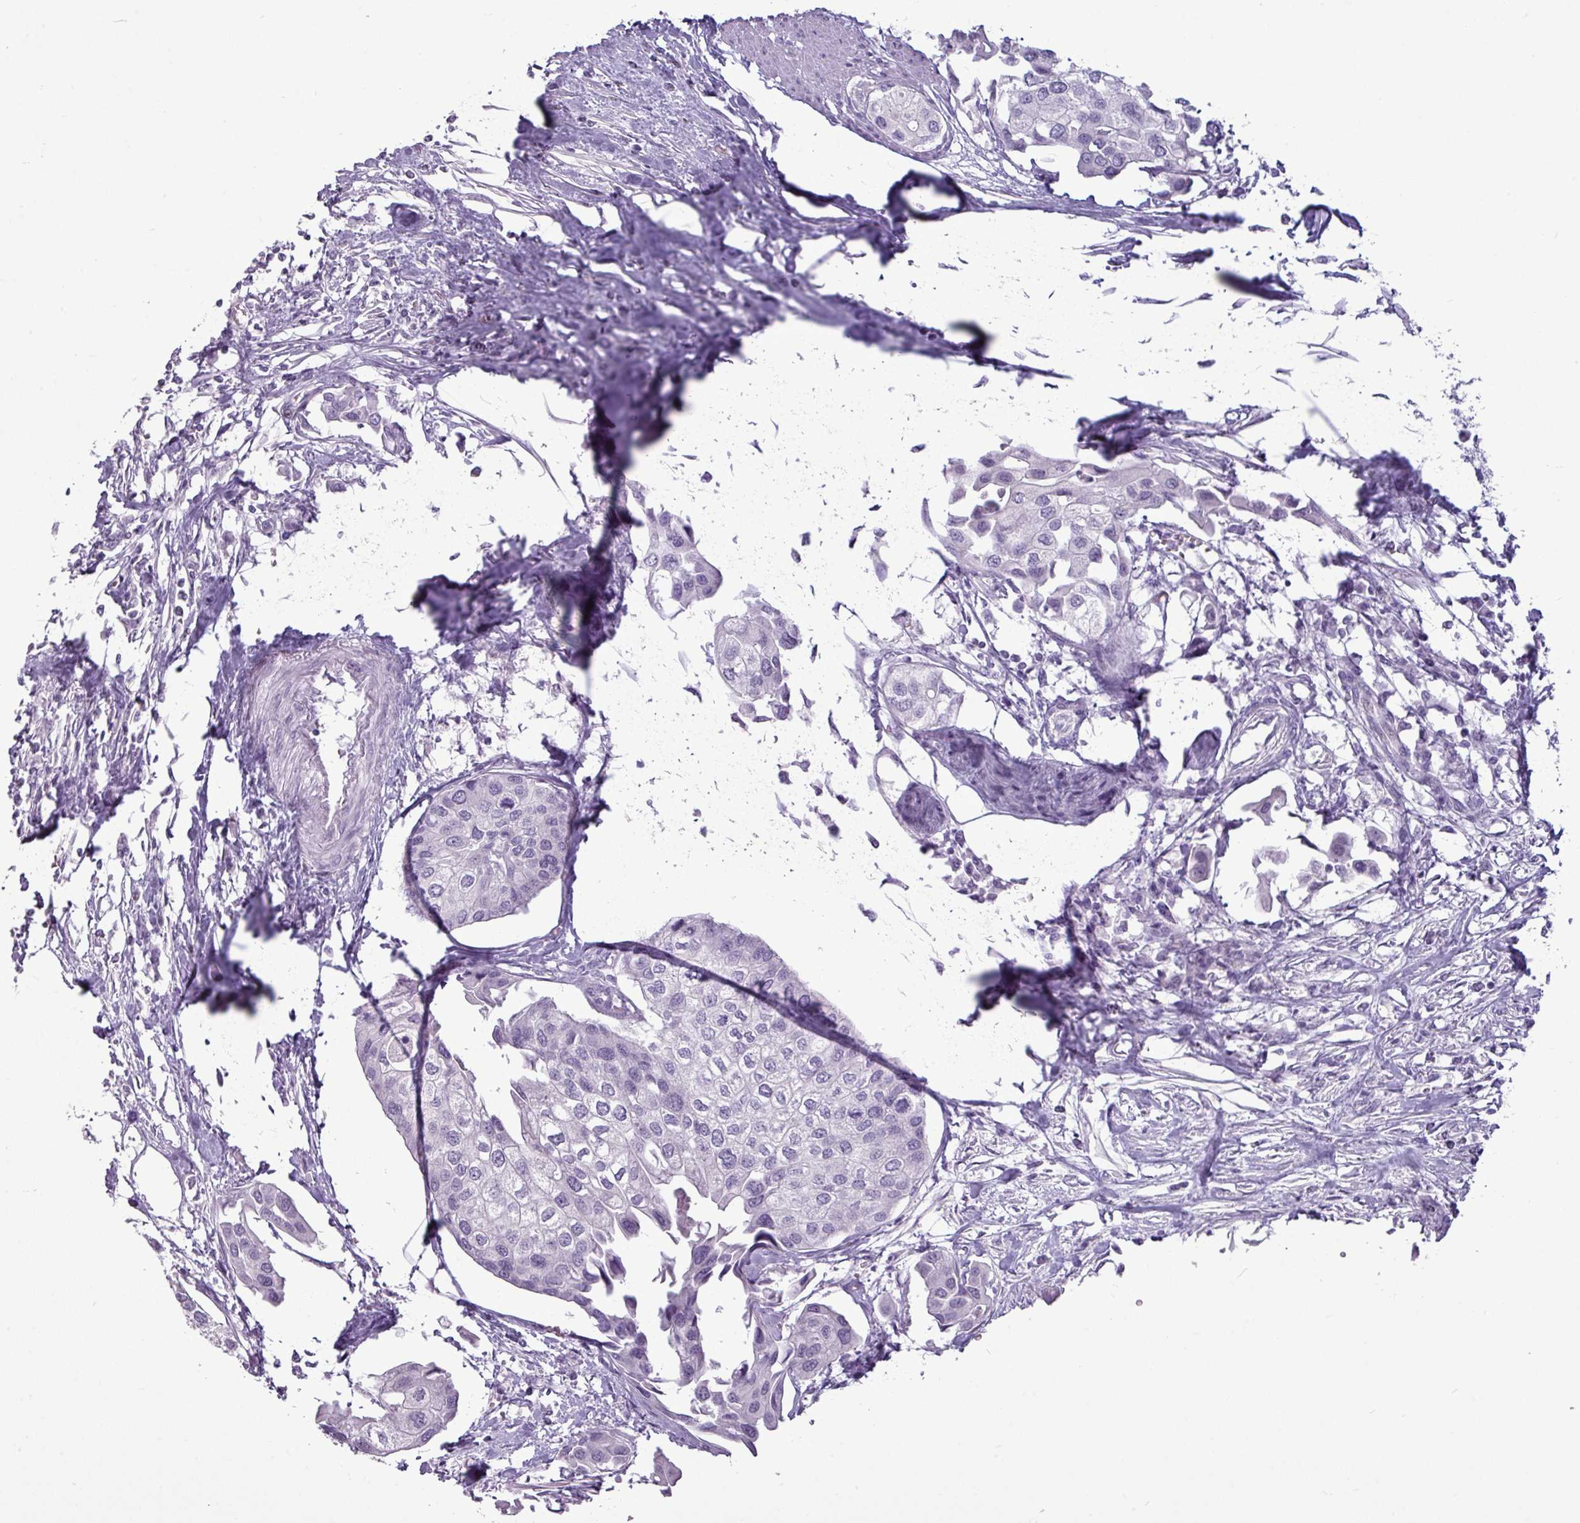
{"staining": {"intensity": "negative", "quantity": "none", "location": "none"}, "tissue": "urothelial cancer", "cell_type": "Tumor cells", "image_type": "cancer", "snomed": [{"axis": "morphology", "description": "Urothelial carcinoma, High grade"}, {"axis": "topography", "description": "Urinary bladder"}], "caption": "Photomicrograph shows no significant protein staining in tumor cells of urothelial cancer.", "gene": "AMY2A", "patient": {"sex": "male", "age": 64}}